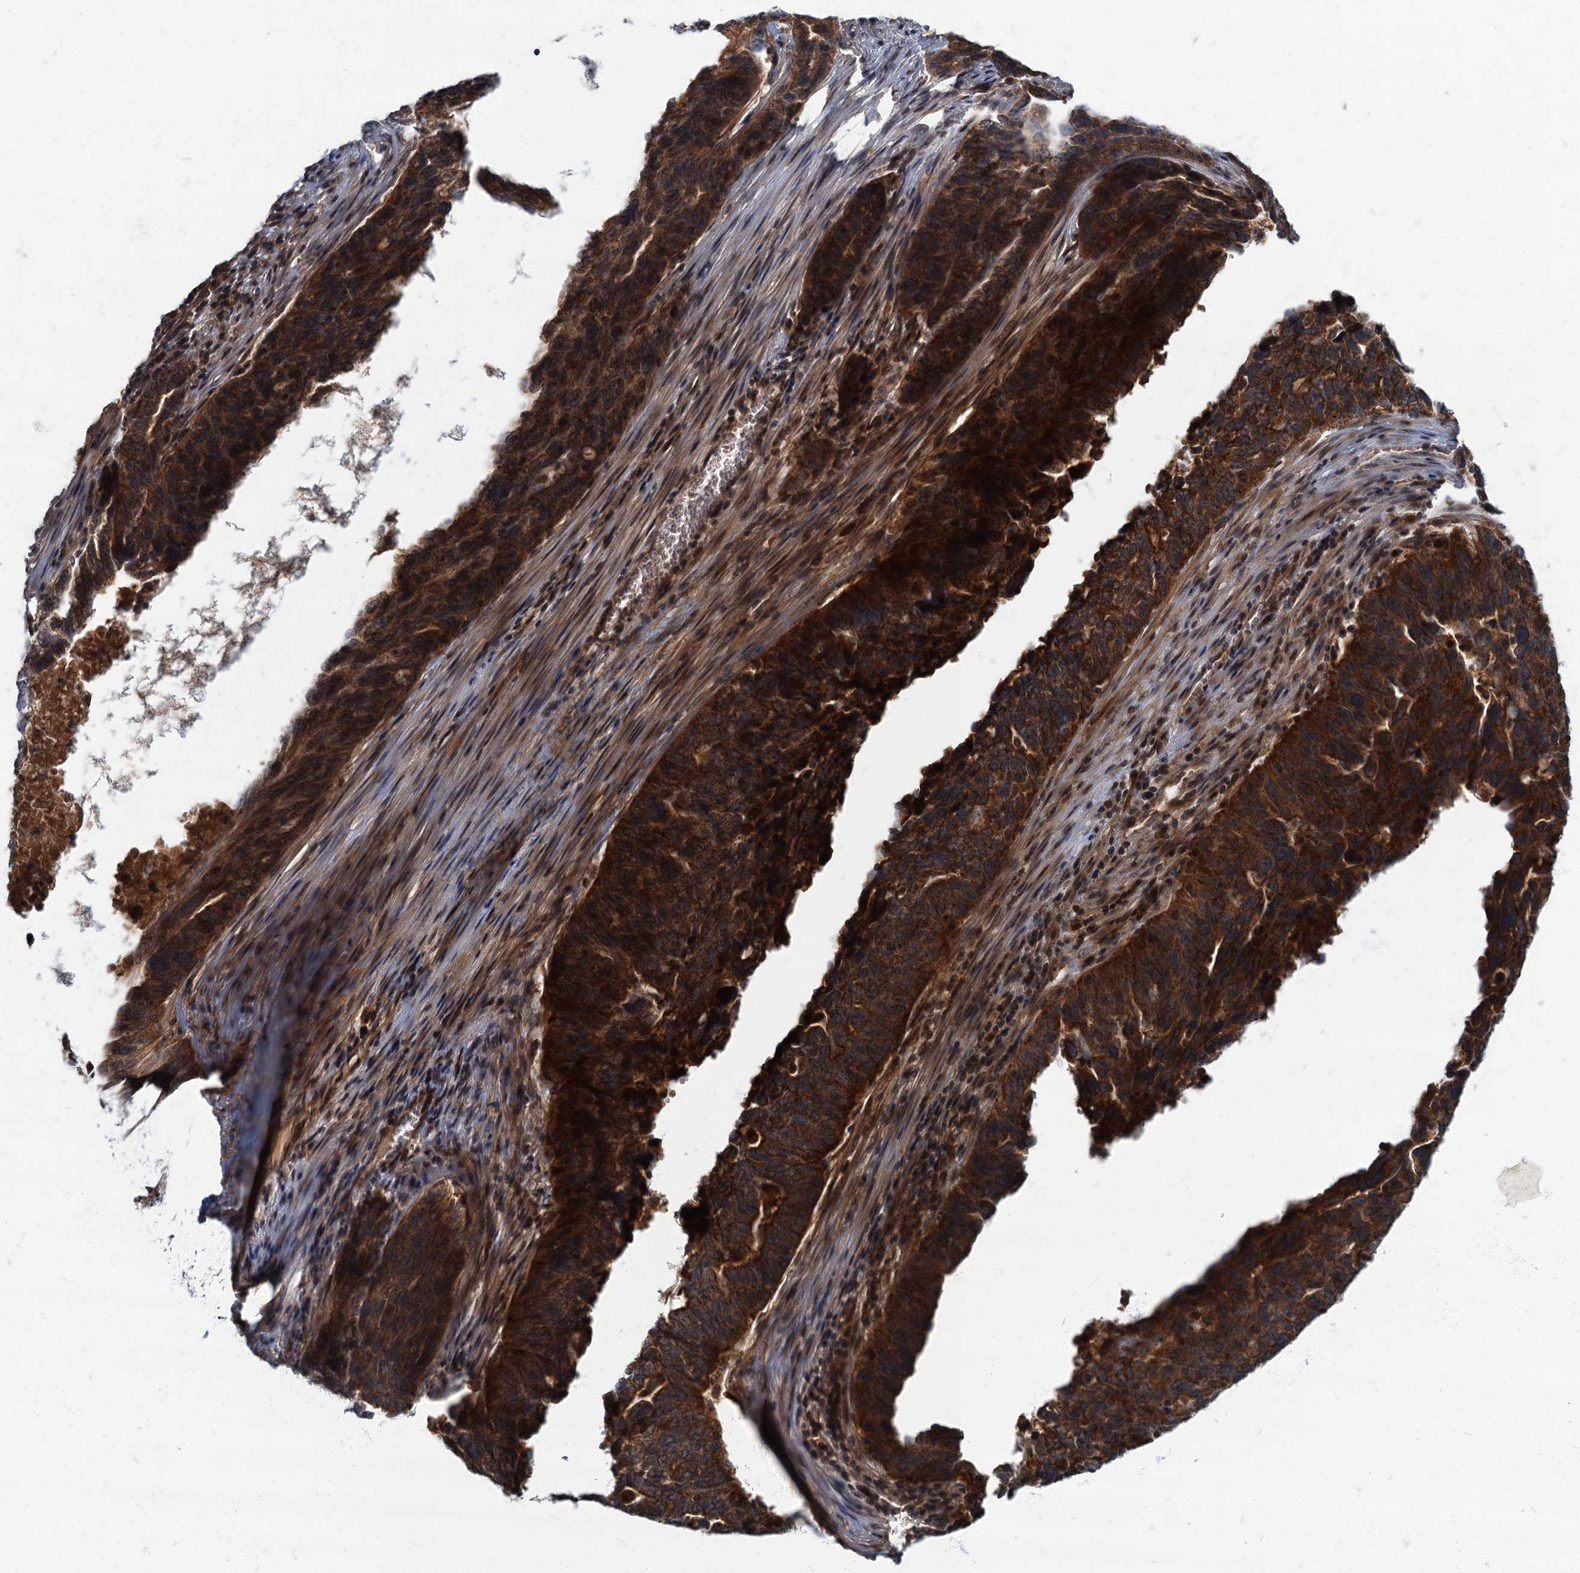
{"staining": {"intensity": "strong", "quantity": ">75%", "location": "cytoplasmic/membranous"}, "tissue": "ovarian cancer", "cell_type": "Tumor cells", "image_type": "cancer", "snomed": [{"axis": "morphology", "description": "Cystadenocarcinoma, serous, NOS"}, {"axis": "topography", "description": "Ovary"}], "caption": "Tumor cells show high levels of strong cytoplasmic/membranous positivity in approximately >75% of cells in ovarian cancer (serous cystadenocarcinoma).", "gene": "SLC11A2", "patient": {"sex": "female", "age": 59}}